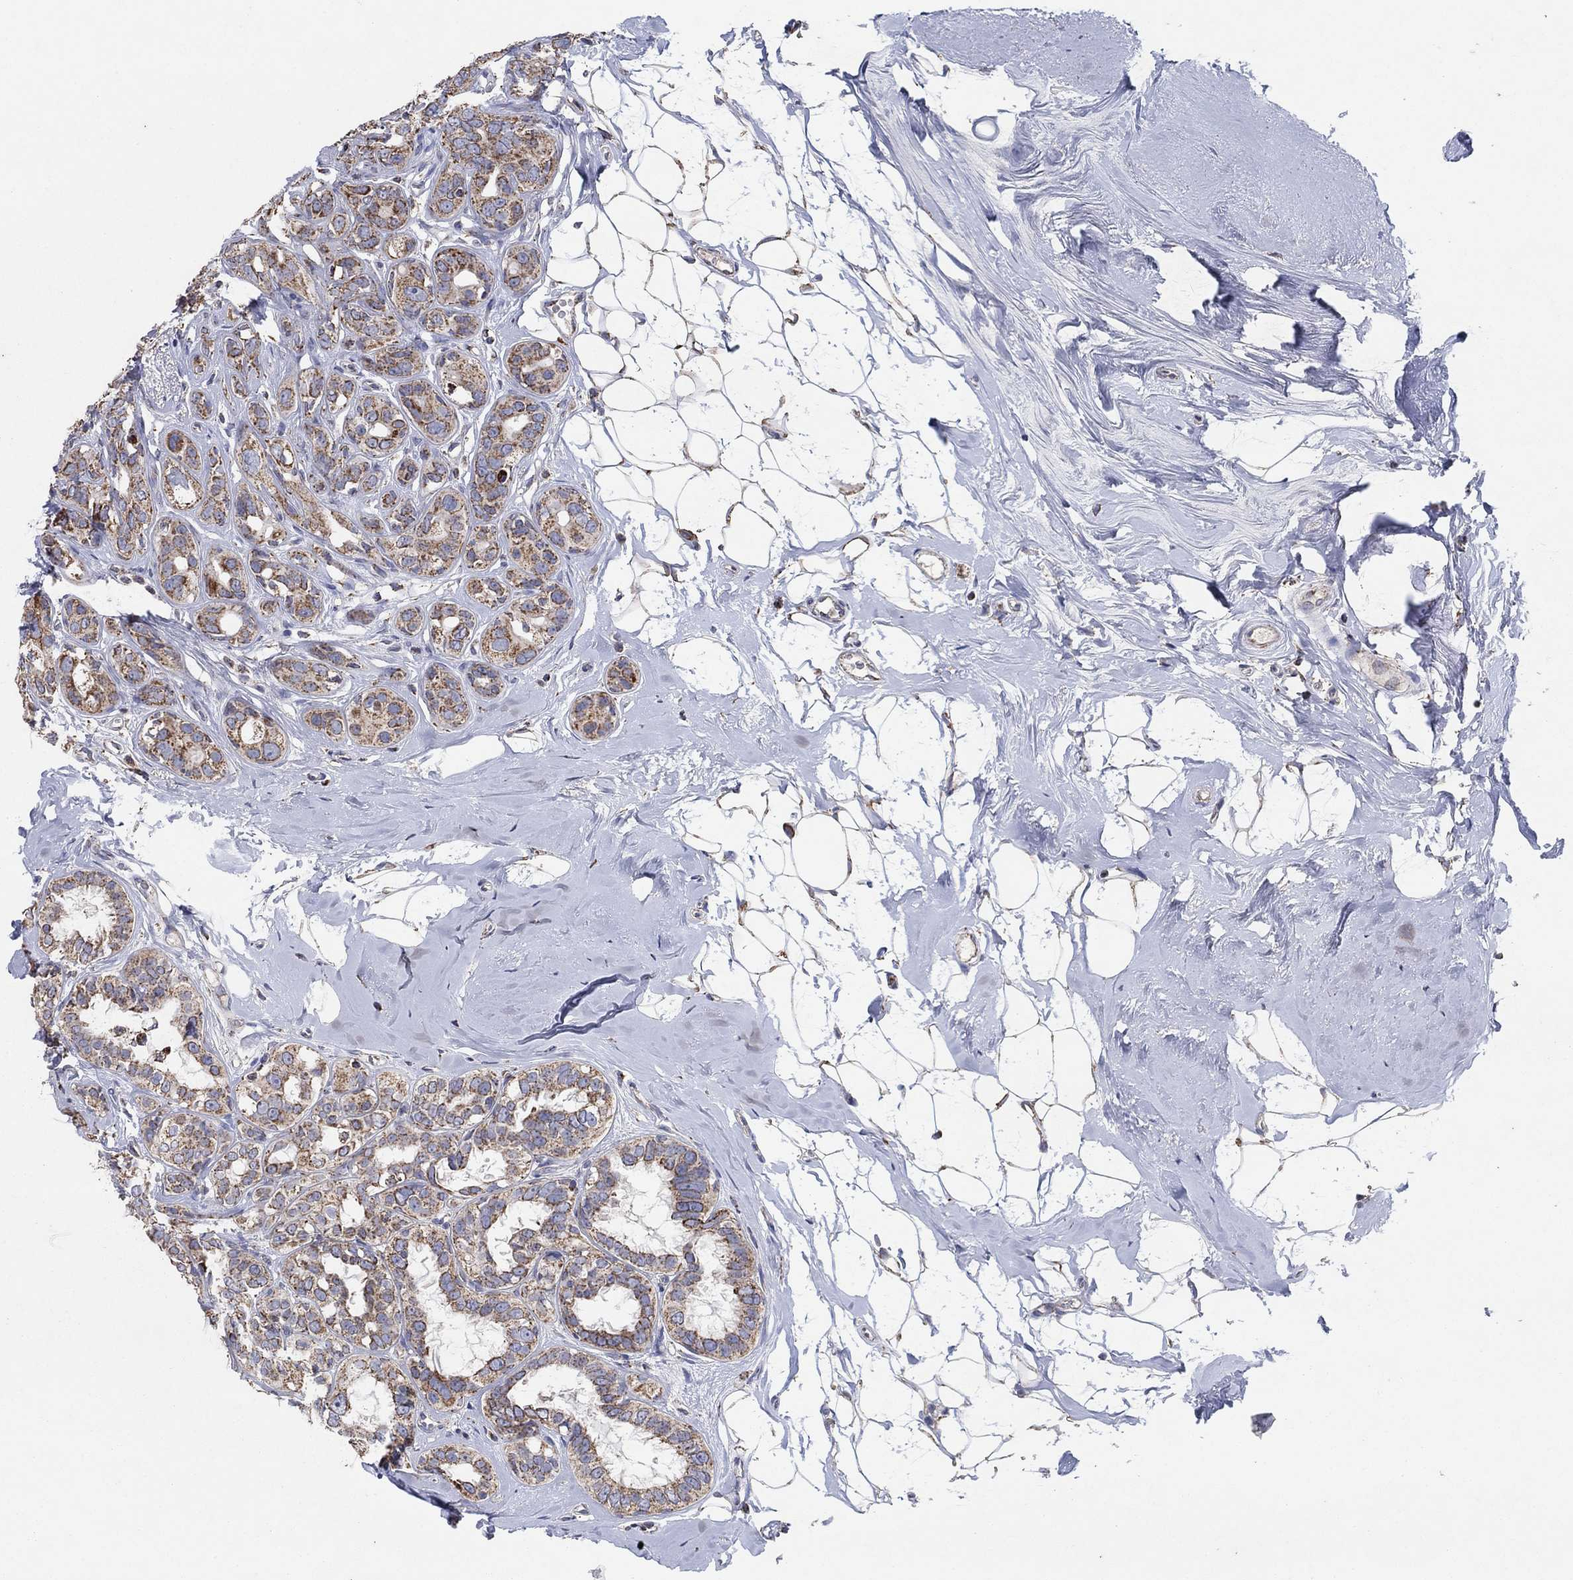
{"staining": {"intensity": "strong", "quantity": "25%-75%", "location": "cytoplasmic/membranous"}, "tissue": "breast cancer", "cell_type": "Tumor cells", "image_type": "cancer", "snomed": [{"axis": "morphology", "description": "Duct carcinoma"}, {"axis": "topography", "description": "Breast"}], "caption": "Immunohistochemistry (IHC) histopathology image of human breast cancer stained for a protein (brown), which reveals high levels of strong cytoplasmic/membranous staining in about 25%-75% of tumor cells.", "gene": "C9orf85", "patient": {"sex": "female", "age": 55}}